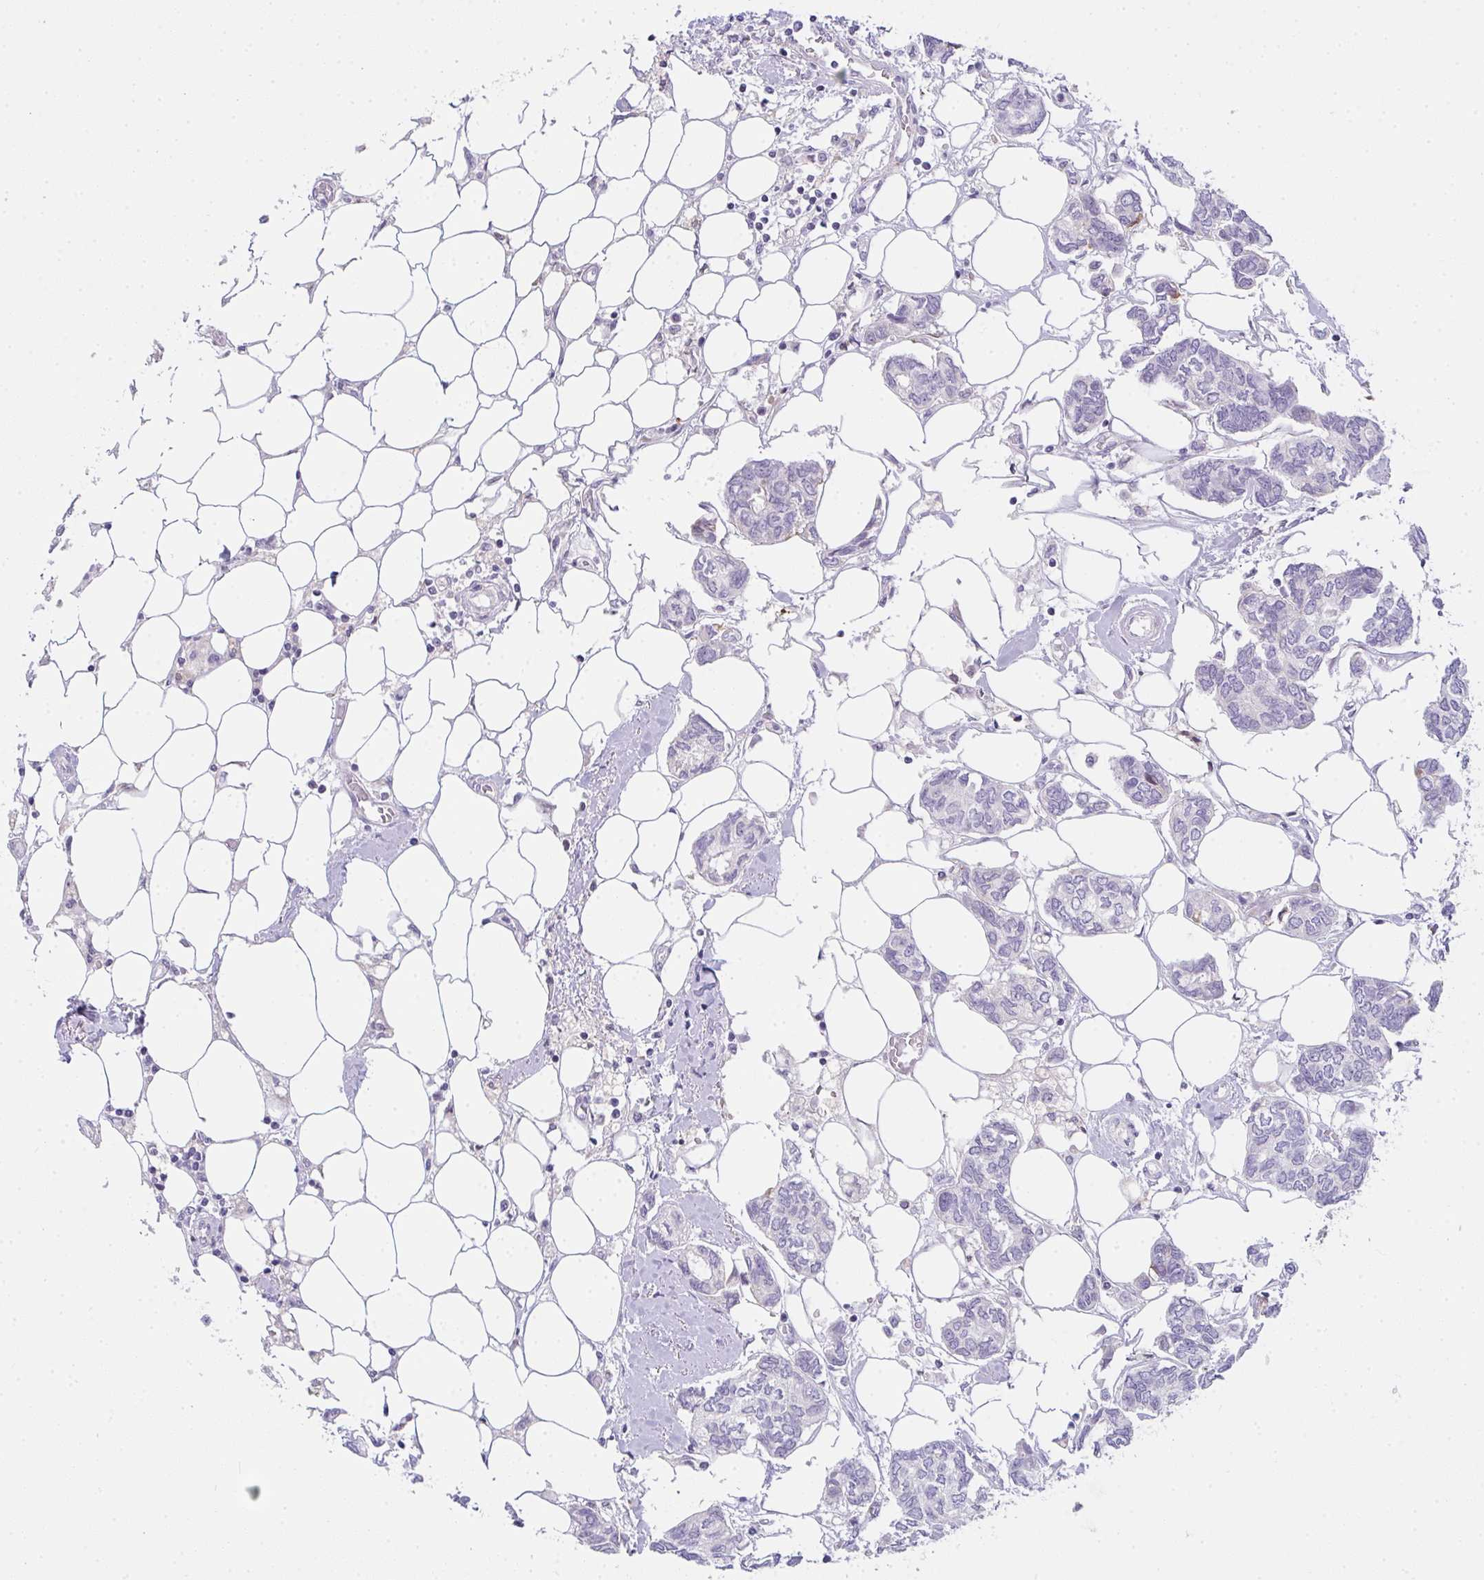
{"staining": {"intensity": "negative", "quantity": "none", "location": "none"}, "tissue": "breast cancer", "cell_type": "Tumor cells", "image_type": "cancer", "snomed": [{"axis": "morphology", "description": "Duct carcinoma"}, {"axis": "topography", "description": "Breast"}], "caption": "This is an immunohistochemistry (IHC) micrograph of intraductal carcinoma (breast). There is no positivity in tumor cells.", "gene": "COX7B", "patient": {"sex": "female", "age": 73}}